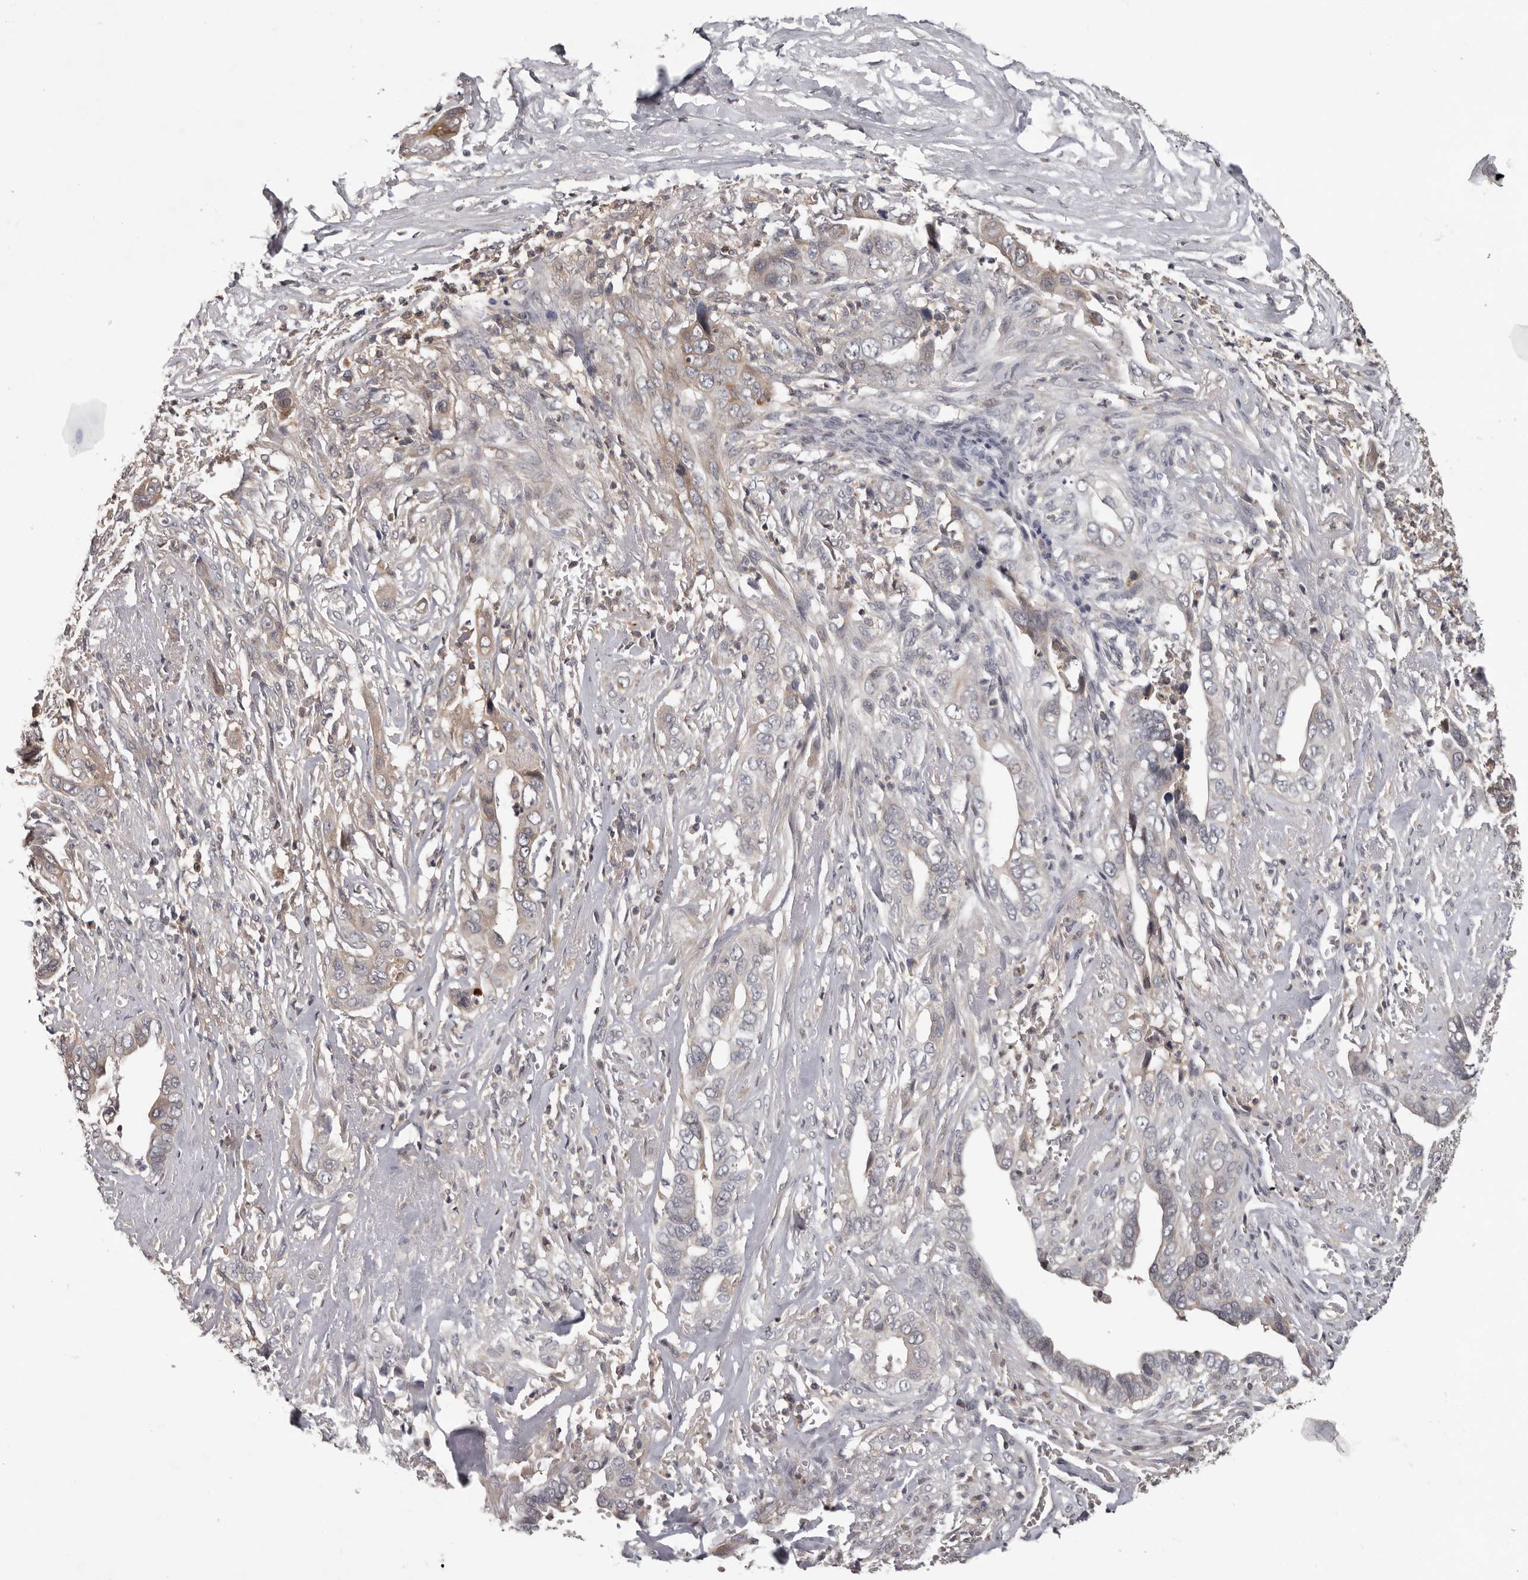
{"staining": {"intensity": "weak", "quantity": "<25%", "location": "cytoplasmic/membranous"}, "tissue": "liver cancer", "cell_type": "Tumor cells", "image_type": "cancer", "snomed": [{"axis": "morphology", "description": "Cholangiocarcinoma"}, {"axis": "topography", "description": "Liver"}], "caption": "The micrograph shows no staining of tumor cells in liver cancer (cholangiocarcinoma).", "gene": "ANKRD44", "patient": {"sex": "female", "age": 79}}